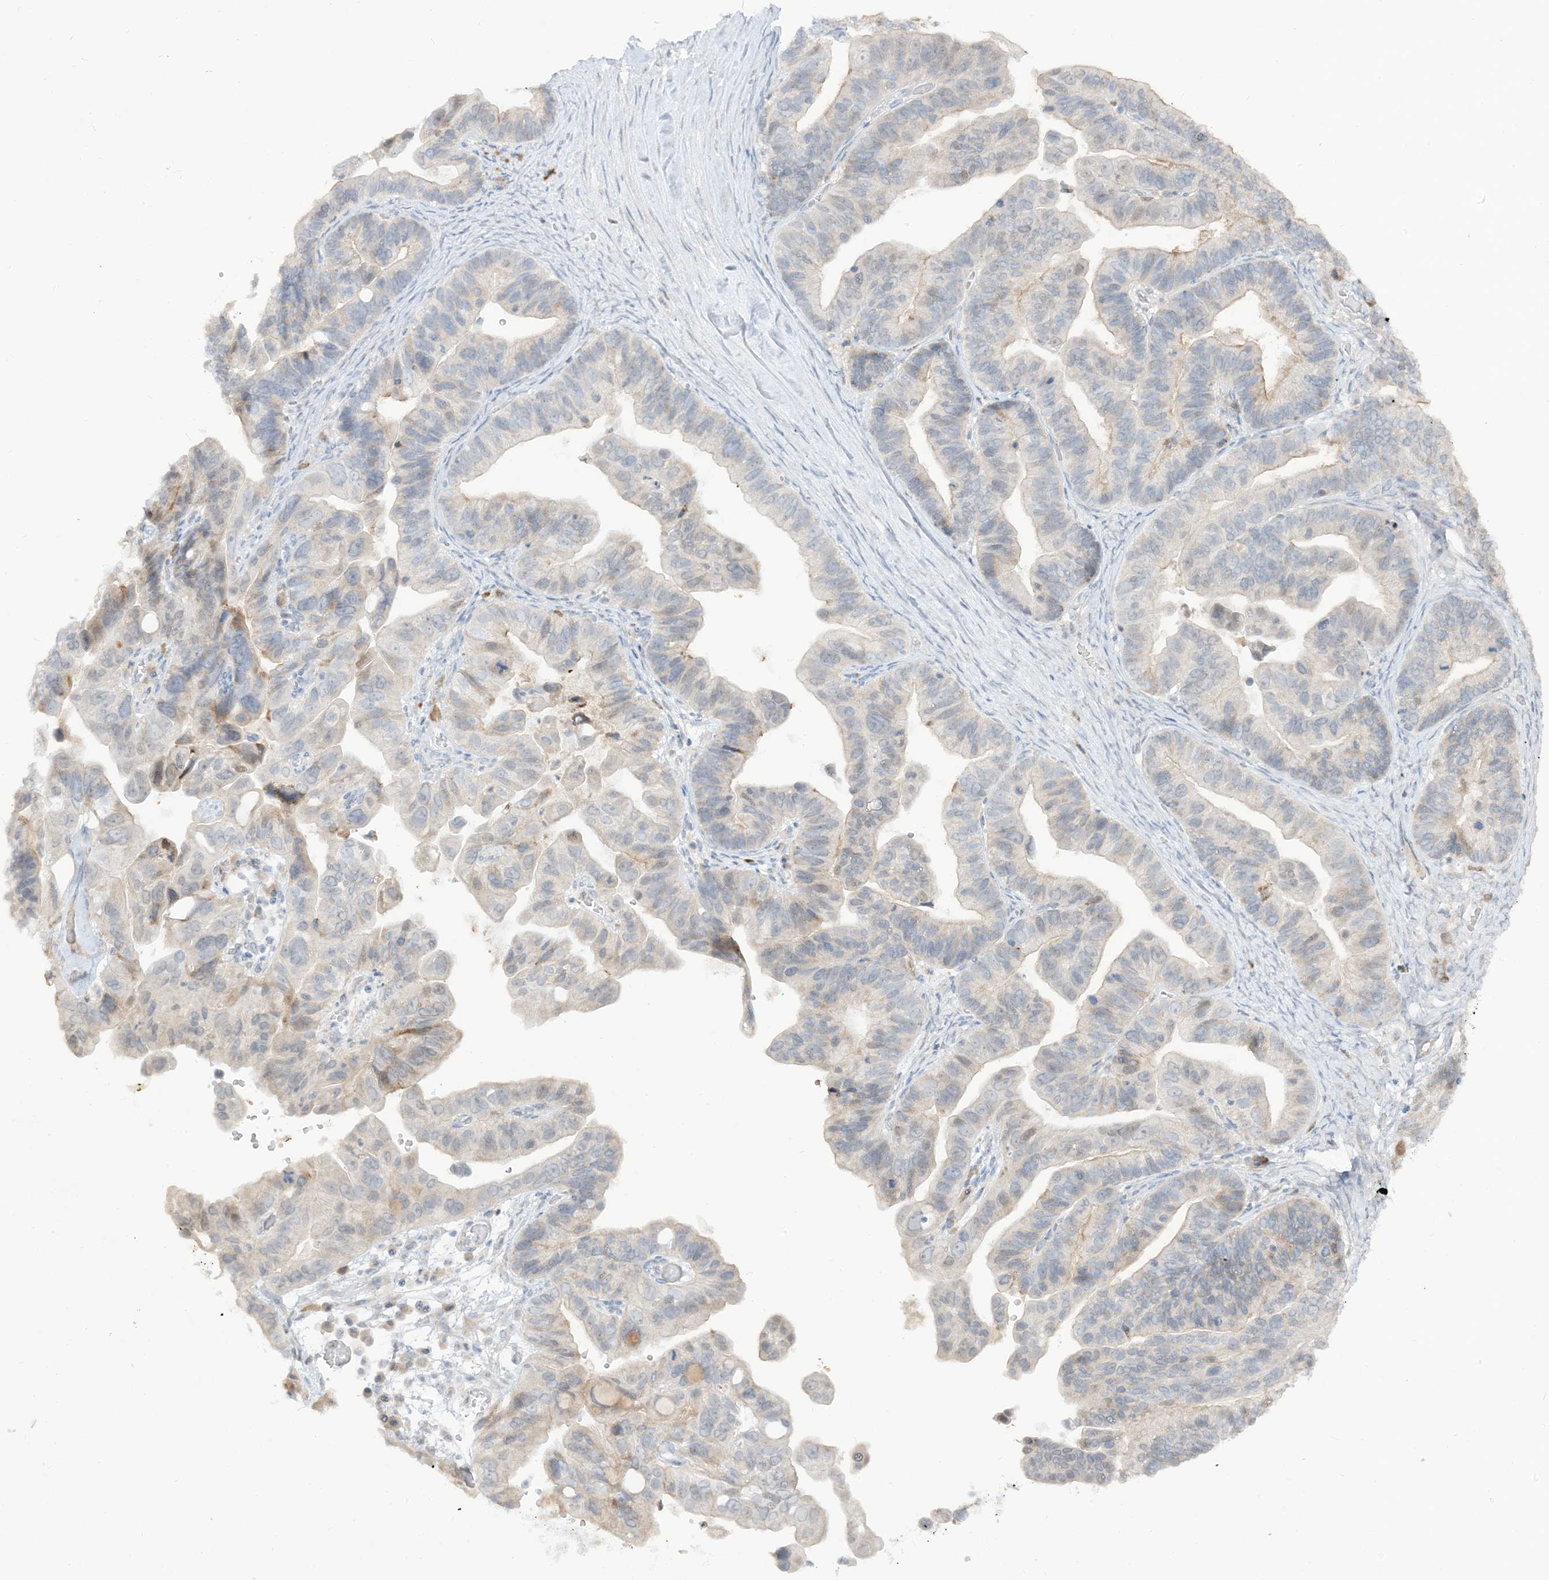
{"staining": {"intensity": "weak", "quantity": "<25%", "location": "cytoplasmic/membranous"}, "tissue": "ovarian cancer", "cell_type": "Tumor cells", "image_type": "cancer", "snomed": [{"axis": "morphology", "description": "Cystadenocarcinoma, serous, NOS"}, {"axis": "topography", "description": "Ovary"}], "caption": "Immunohistochemistry (IHC) histopathology image of neoplastic tissue: ovarian serous cystadenocarcinoma stained with DAB reveals no significant protein staining in tumor cells.", "gene": "LOXL3", "patient": {"sex": "female", "age": 56}}